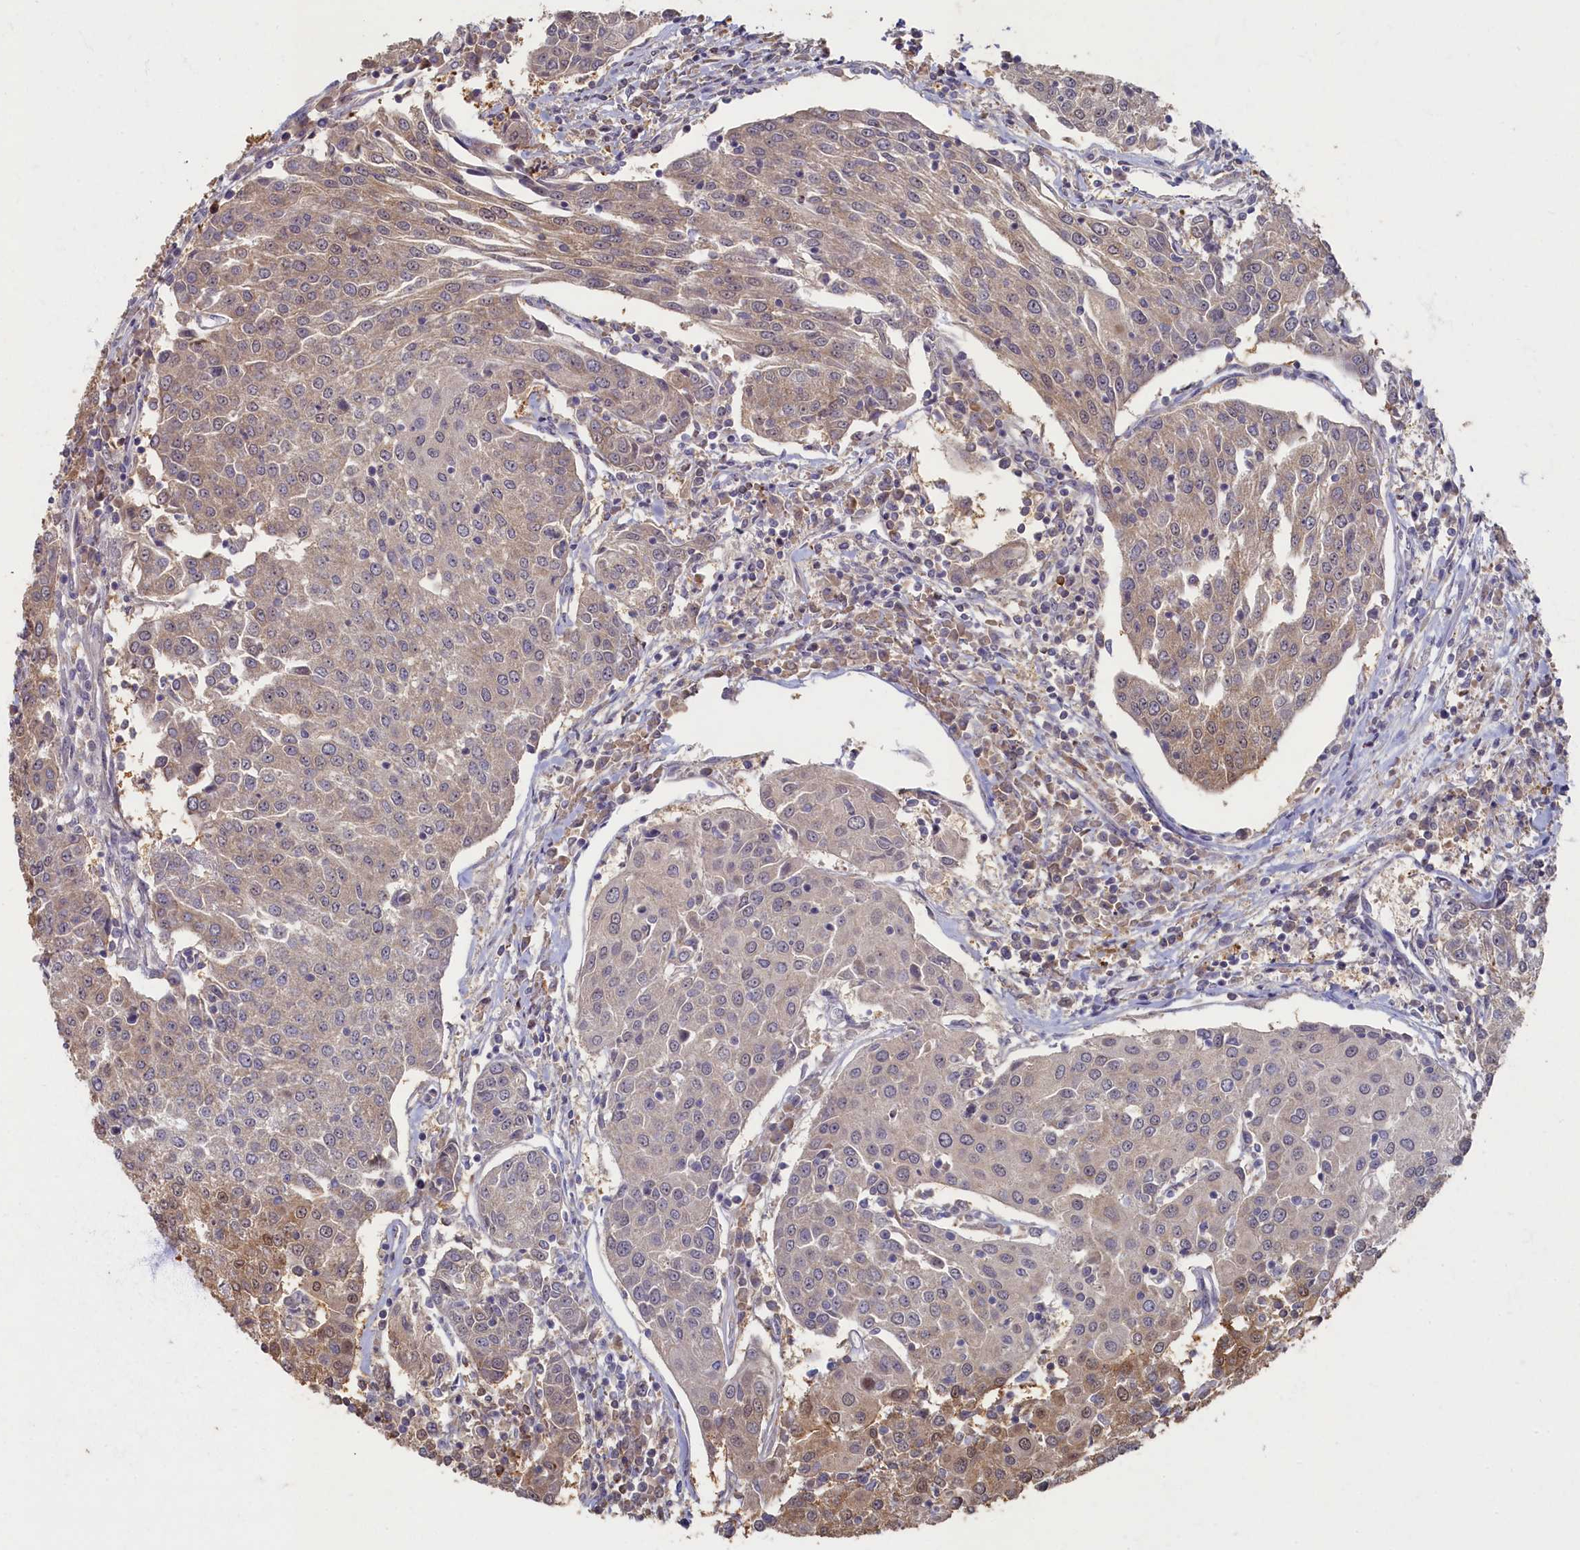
{"staining": {"intensity": "weak", "quantity": ">75%", "location": "cytoplasmic/membranous"}, "tissue": "urothelial cancer", "cell_type": "Tumor cells", "image_type": "cancer", "snomed": [{"axis": "morphology", "description": "Urothelial carcinoma, High grade"}, {"axis": "topography", "description": "Urinary bladder"}], "caption": "Urothelial cancer stained for a protein (brown) reveals weak cytoplasmic/membranous positive positivity in about >75% of tumor cells.", "gene": "HUNK", "patient": {"sex": "female", "age": 85}}